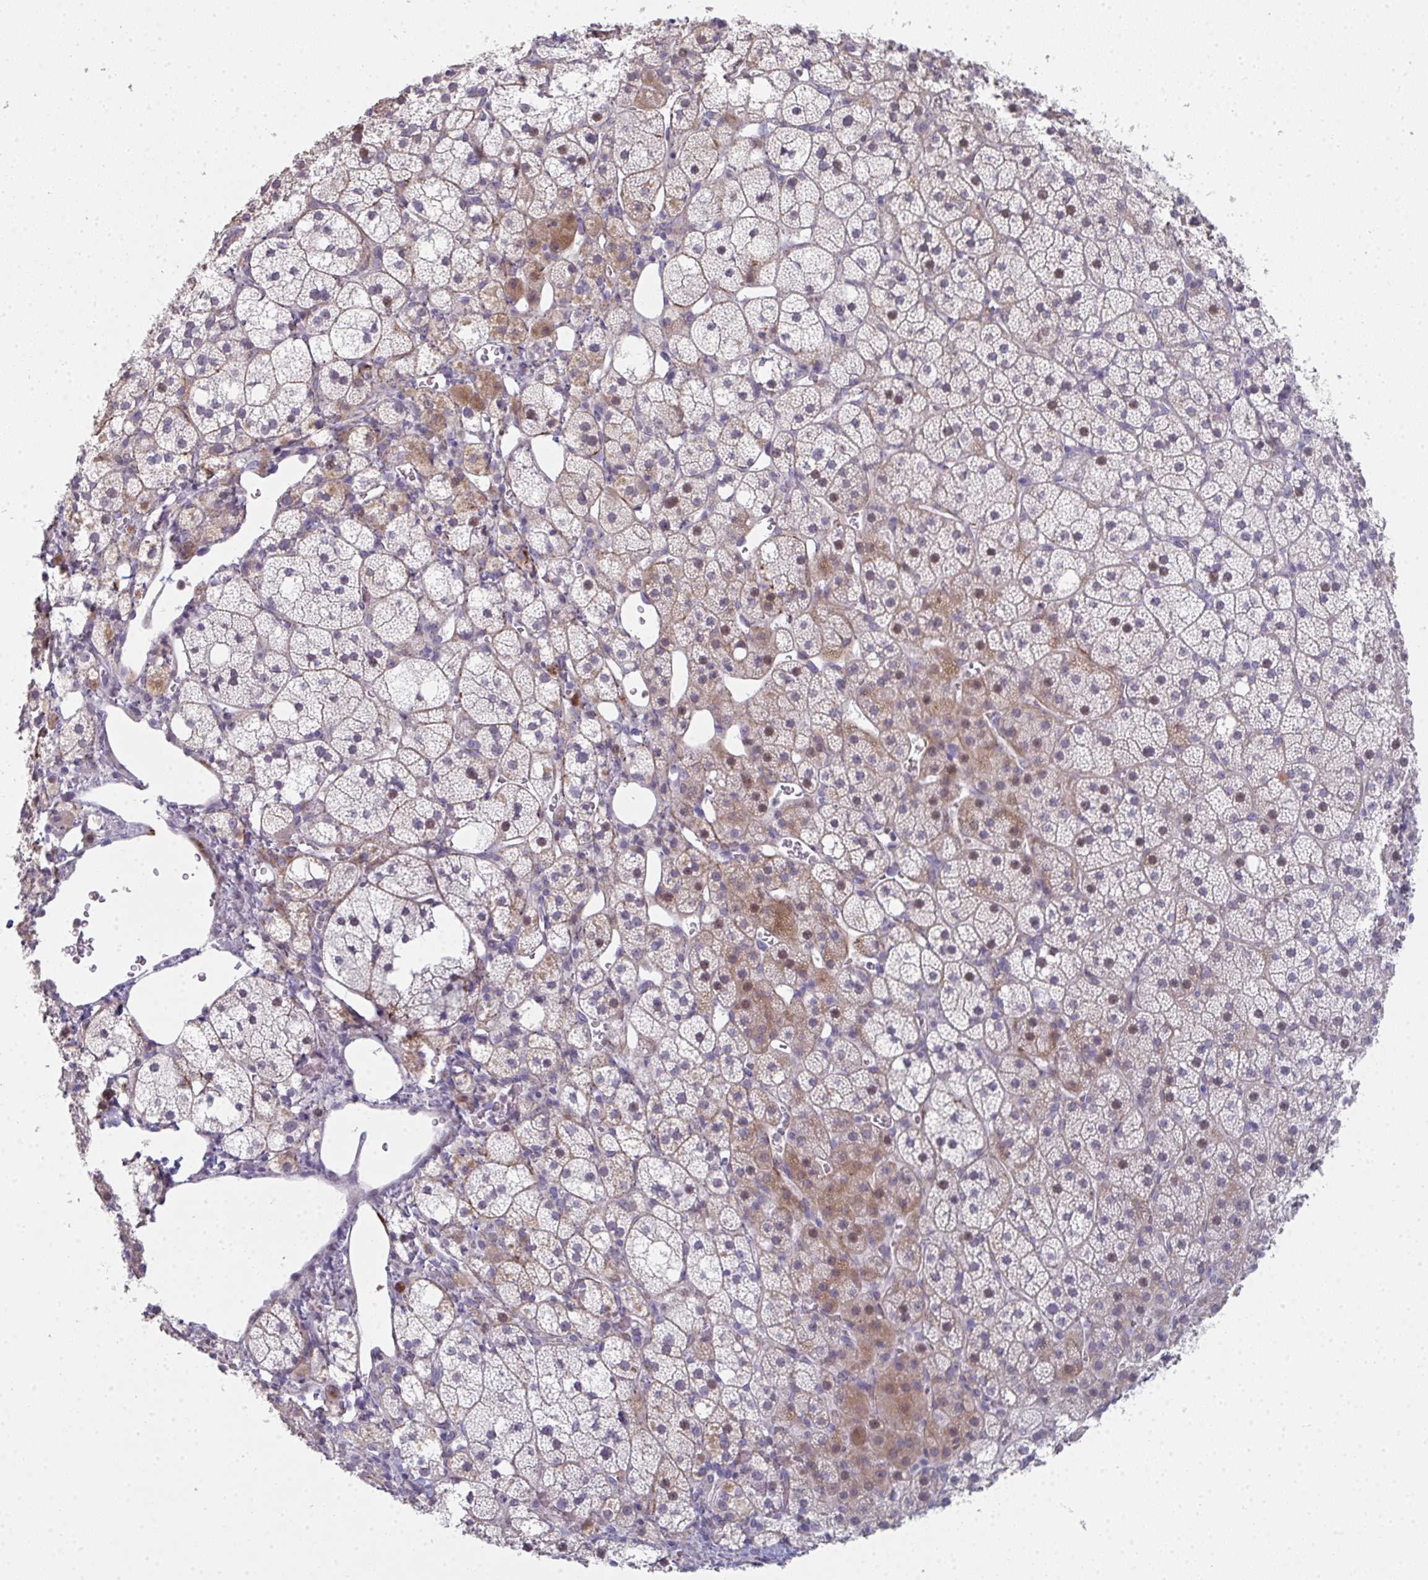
{"staining": {"intensity": "moderate", "quantity": "<25%", "location": "cytoplasmic/membranous,nuclear"}, "tissue": "adrenal gland", "cell_type": "Glandular cells", "image_type": "normal", "snomed": [{"axis": "morphology", "description": "Normal tissue, NOS"}, {"axis": "topography", "description": "Adrenal gland"}], "caption": "Glandular cells display low levels of moderate cytoplasmic/membranous,nuclear staining in approximately <25% of cells in benign adrenal gland.", "gene": "A1CF", "patient": {"sex": "male", "age": 53}}